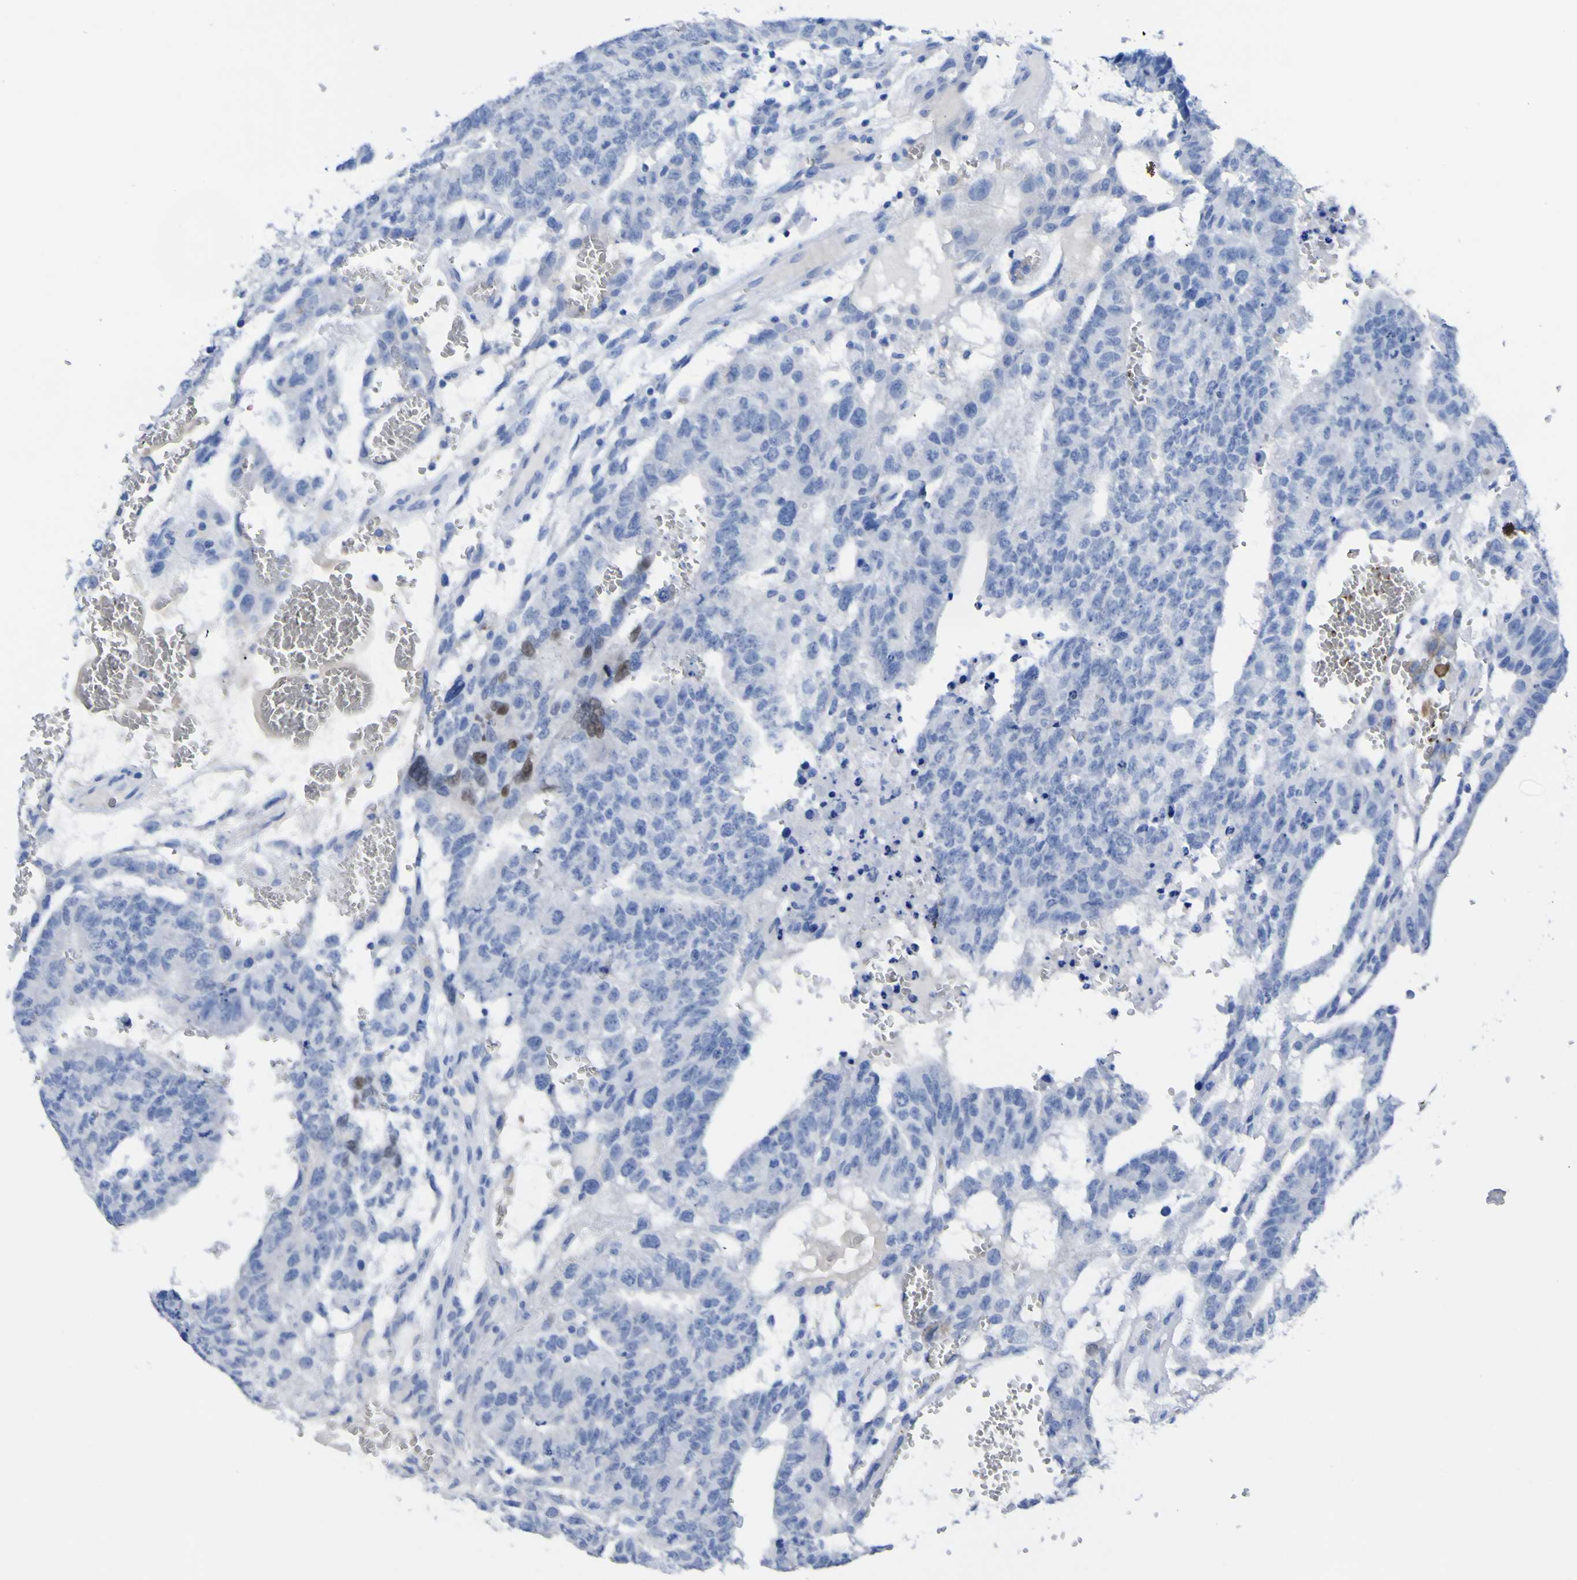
{"staining": {"intensity": "negative", "quantity": "none", "location": "none"}, "tissue": "testis cancer", "cell_type": "Tumor cells", "image_type": "cancer", "snomed": [{"axis": "morphology", "description": "Seminoma, NOS"}, {"axis": "morphology", "description": "Carcinoma, Embryonal, NOS"}, {"axis": "topography", "description": "Testis"}], "caption": "IHC of testis cancer (seminoma) demonstrates no expression in tumor cells.", "gene": "GCM1", "patient": {"sex": "male", "age": 52}}